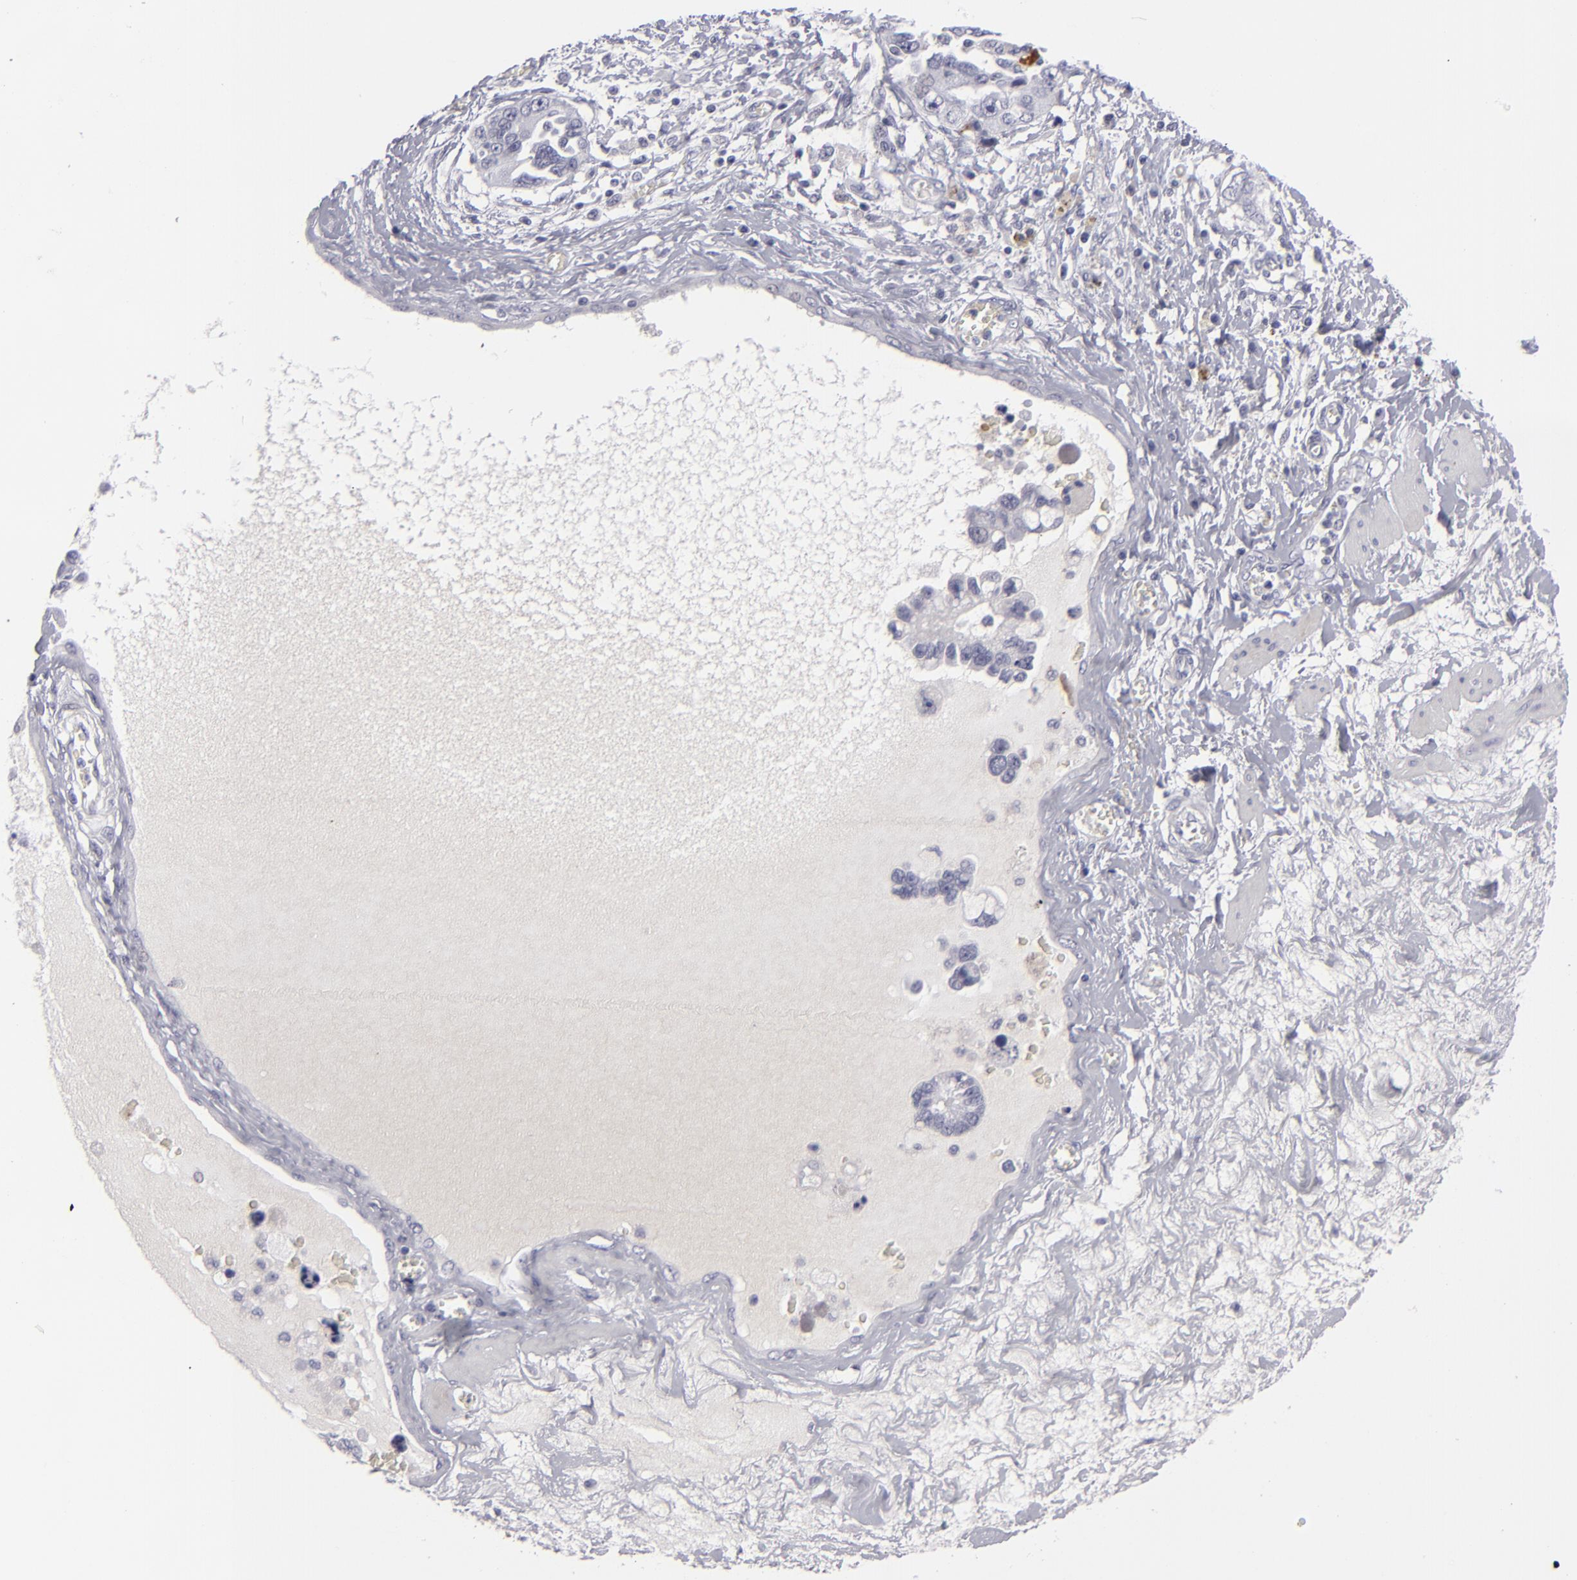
{"staining": {"intensity": "negative", "quantity": "none", "location": "none"}, "tissue": "ovarian cancer", "cell_type": "Tumor cells", "image_type": "cancer", "snomed": [{"axis": "morphology", "description": "Cystadenocarcinoma, serous, NOS"}, {"axis": "topography", "description": "Ovary"}], "caption": "Tumor cells are negative for protein expression in human ovarian cancer. The staining was performed using DAB to visualize the protein expression in brown, while the nuclei were stained in blue with hematoxylin (Magnification: 20x).", "gene": "C9", "patient": {"sex": "female", "age": 63}}